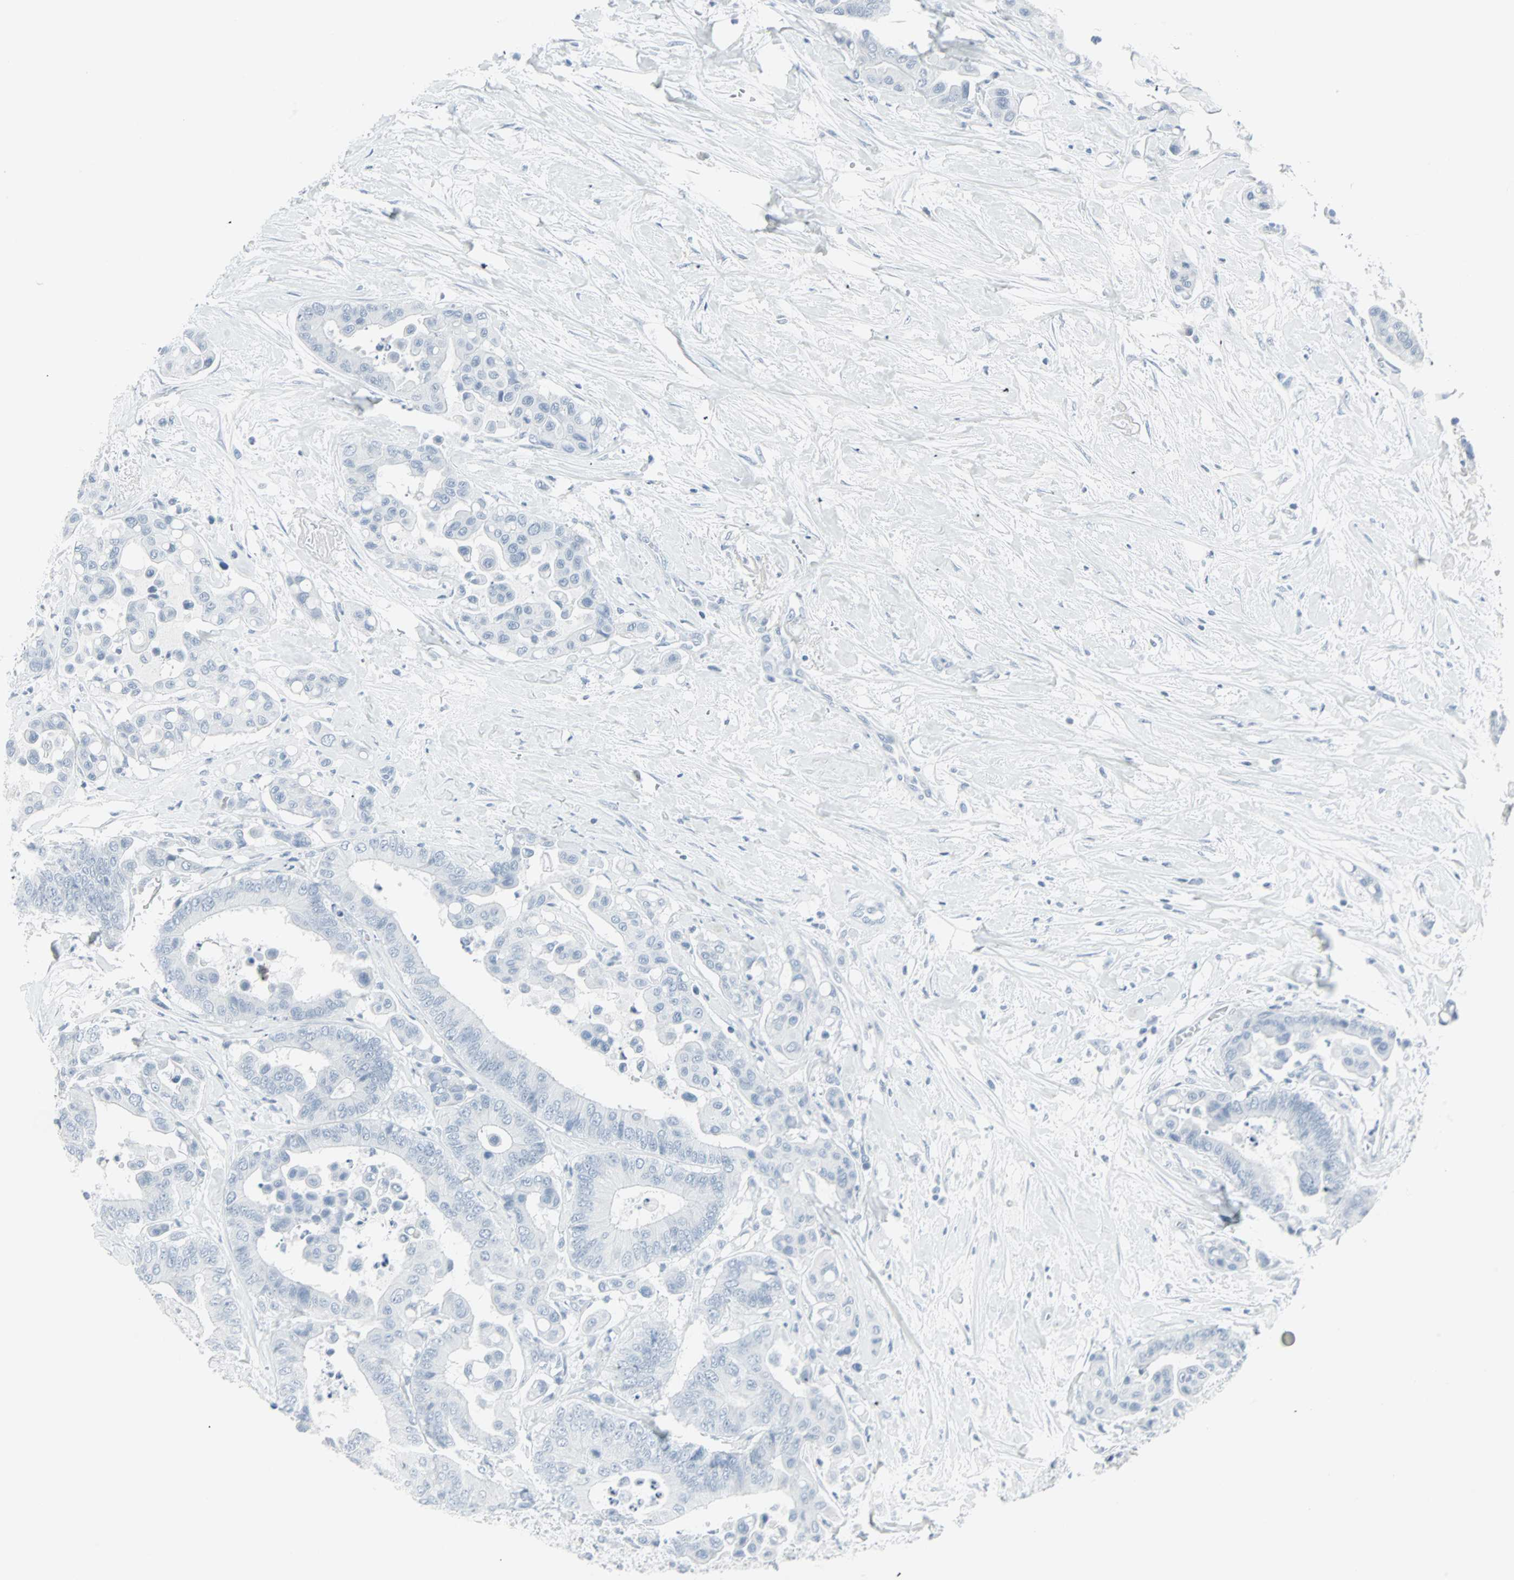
{"staining": {"intensity": "negative", "quantity": "none", "location": "none"}, "tissue": "colorectal cancer", "cell_type": "Tumor cells", "image_type": "cancer", "snomed": [{"axis": "morphology", "description": "Normal tissue, NOS"}, {"axis": "morphology", "description": "Adenocarcinoma, NOS"}, {"axis": "topography", "description": "Colon"}], "caption": "The image reveals no staining of tumor cells in colorectal adenocarcinoma.", "gene": "LANCL3", "patient": {"sex": "male", "age": 82}}